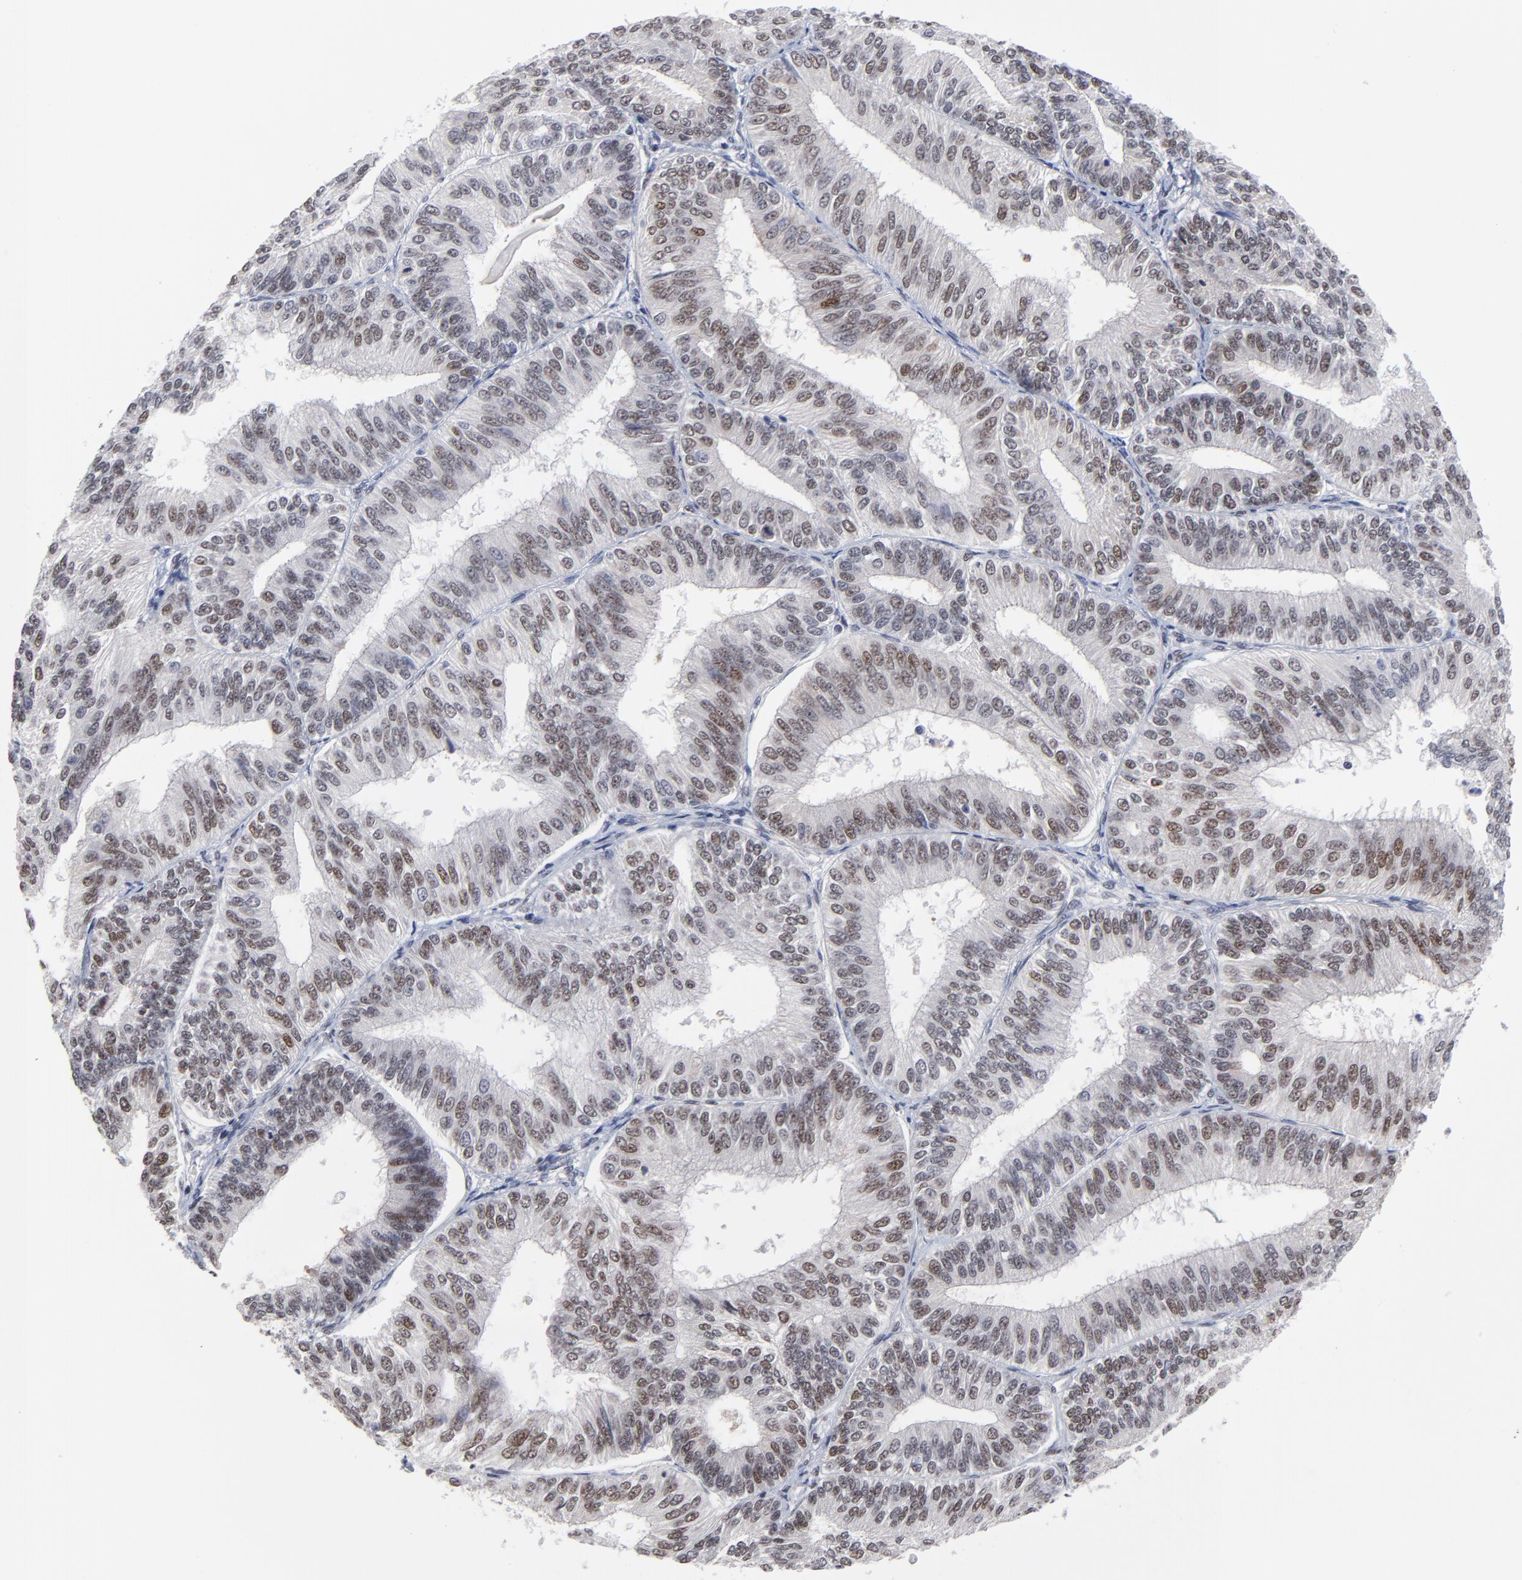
{"staining": {"intensity": "weak", "quantity": "<25%", "location": "nuclear"}, "tissue": "endometrial cancer", "cell_type": "Tumor cells", "image_type": "cancer", "snomed": [{"axis": "morphology", "description": "Adenocarcinoma, NOS"}, {"axis": "topography", "description": "Endometrium"}], "caption": "This is a photomicrograph of immunohistochemistry (IHC) staining of endometrial cancer, which shows no positivity in tumor cells.", "gene": "OGFOD1", "patient": {"sex": "female", "age": 55}}